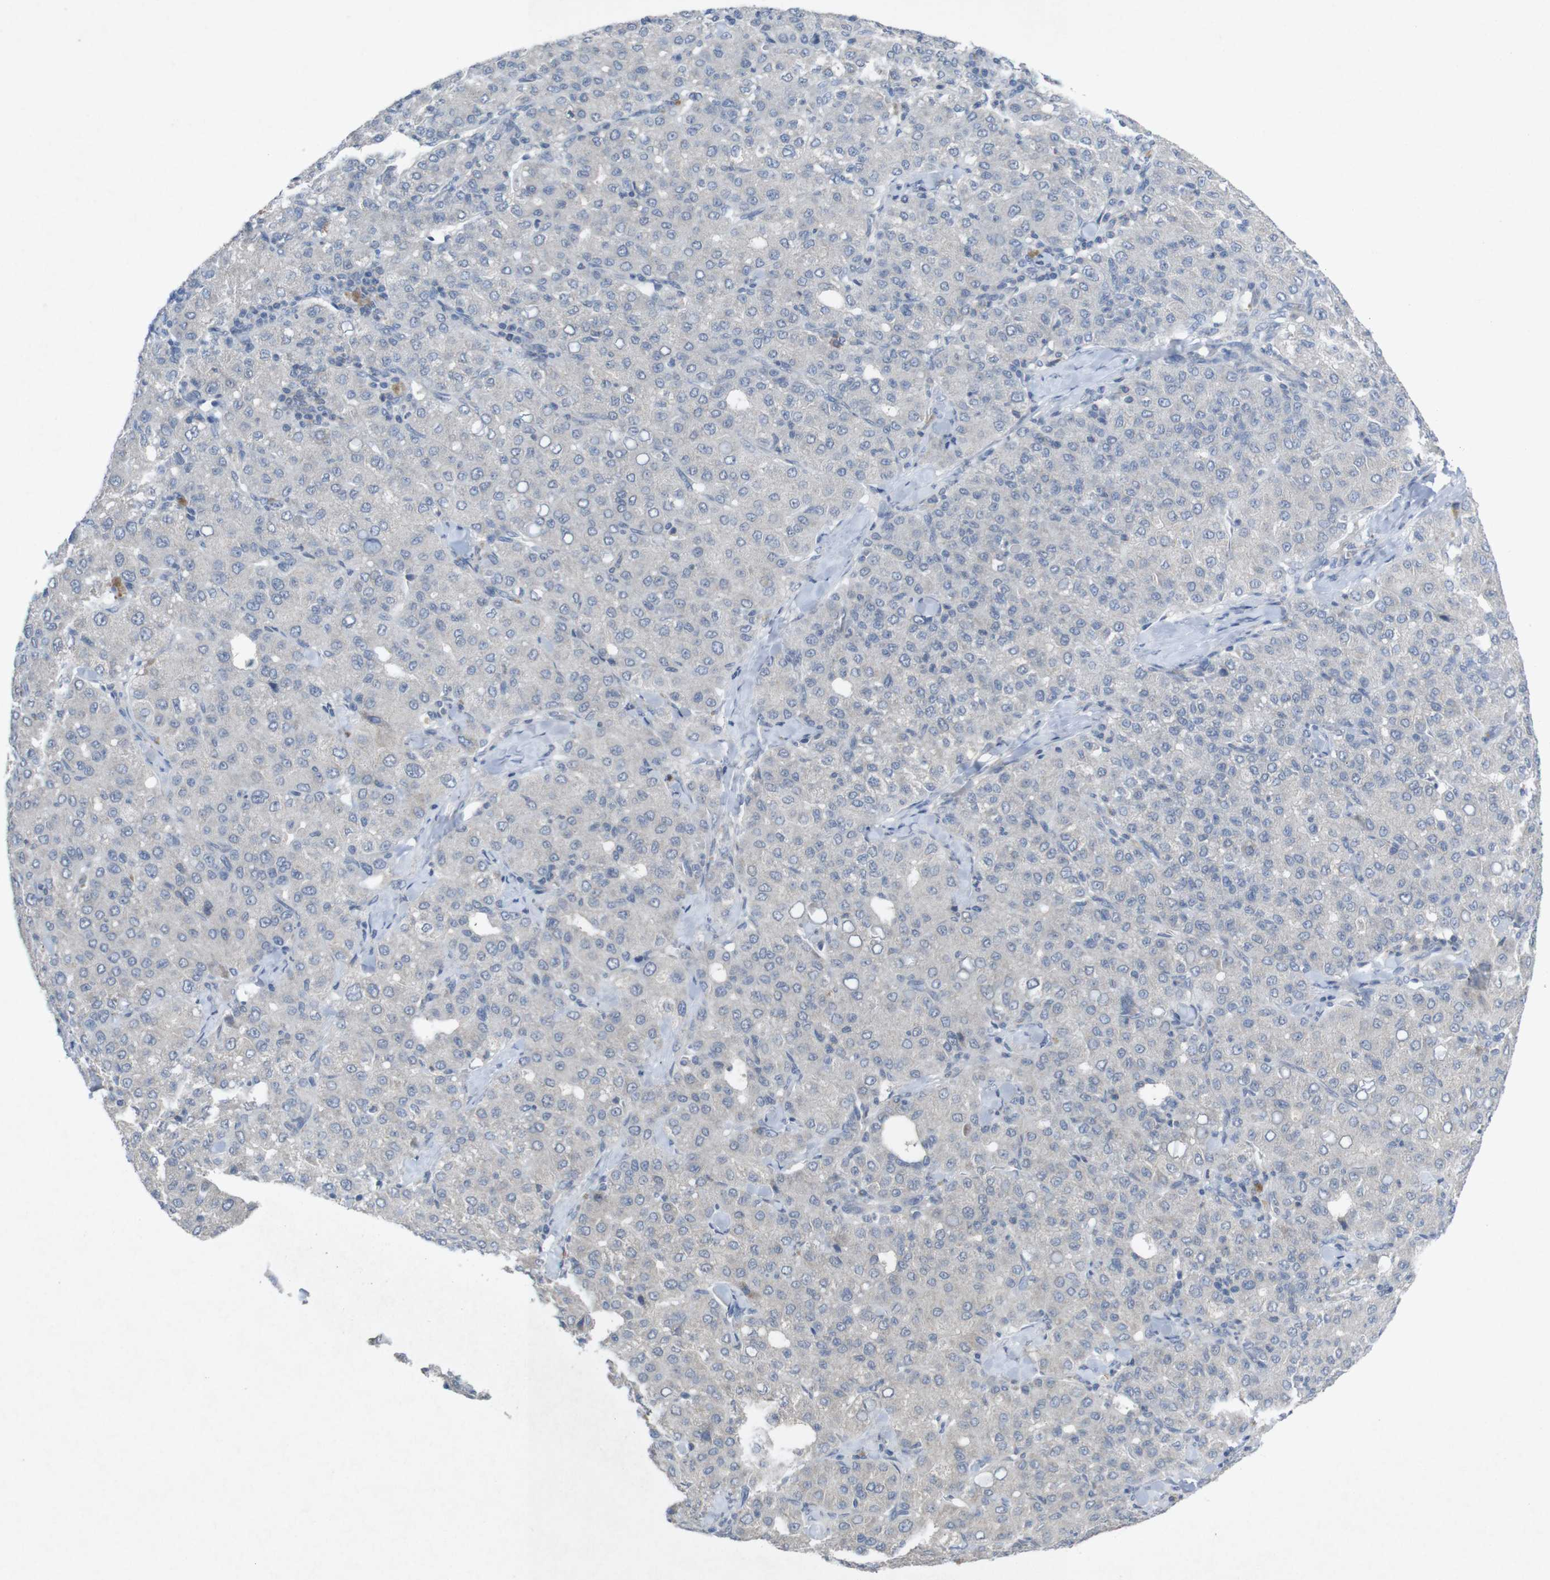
{"staining": {"intensity": "negative", "quantity": "none", "location": "none"}, "tissue": "liver cancer", "cell_type": "Tumor cells", "image_type": "cancer", "snomed": [{"axis": "morphology", "description": "Carcinoma, Hepatocellular, NOS"}, {"axis": "topography", "description": "Liver"}], "caption": "Hepatocellular carcinoma (liver) was stained to show a protein in brown. There is no significant positivity in tumor cells. Brightfield microscopy of immunohistochemistry stained with DAB (brown) and hematoxylin (blue), captured at high magnification.", "gene": "SLAMF7", "patient": {"sex": "male", "age": 65}}